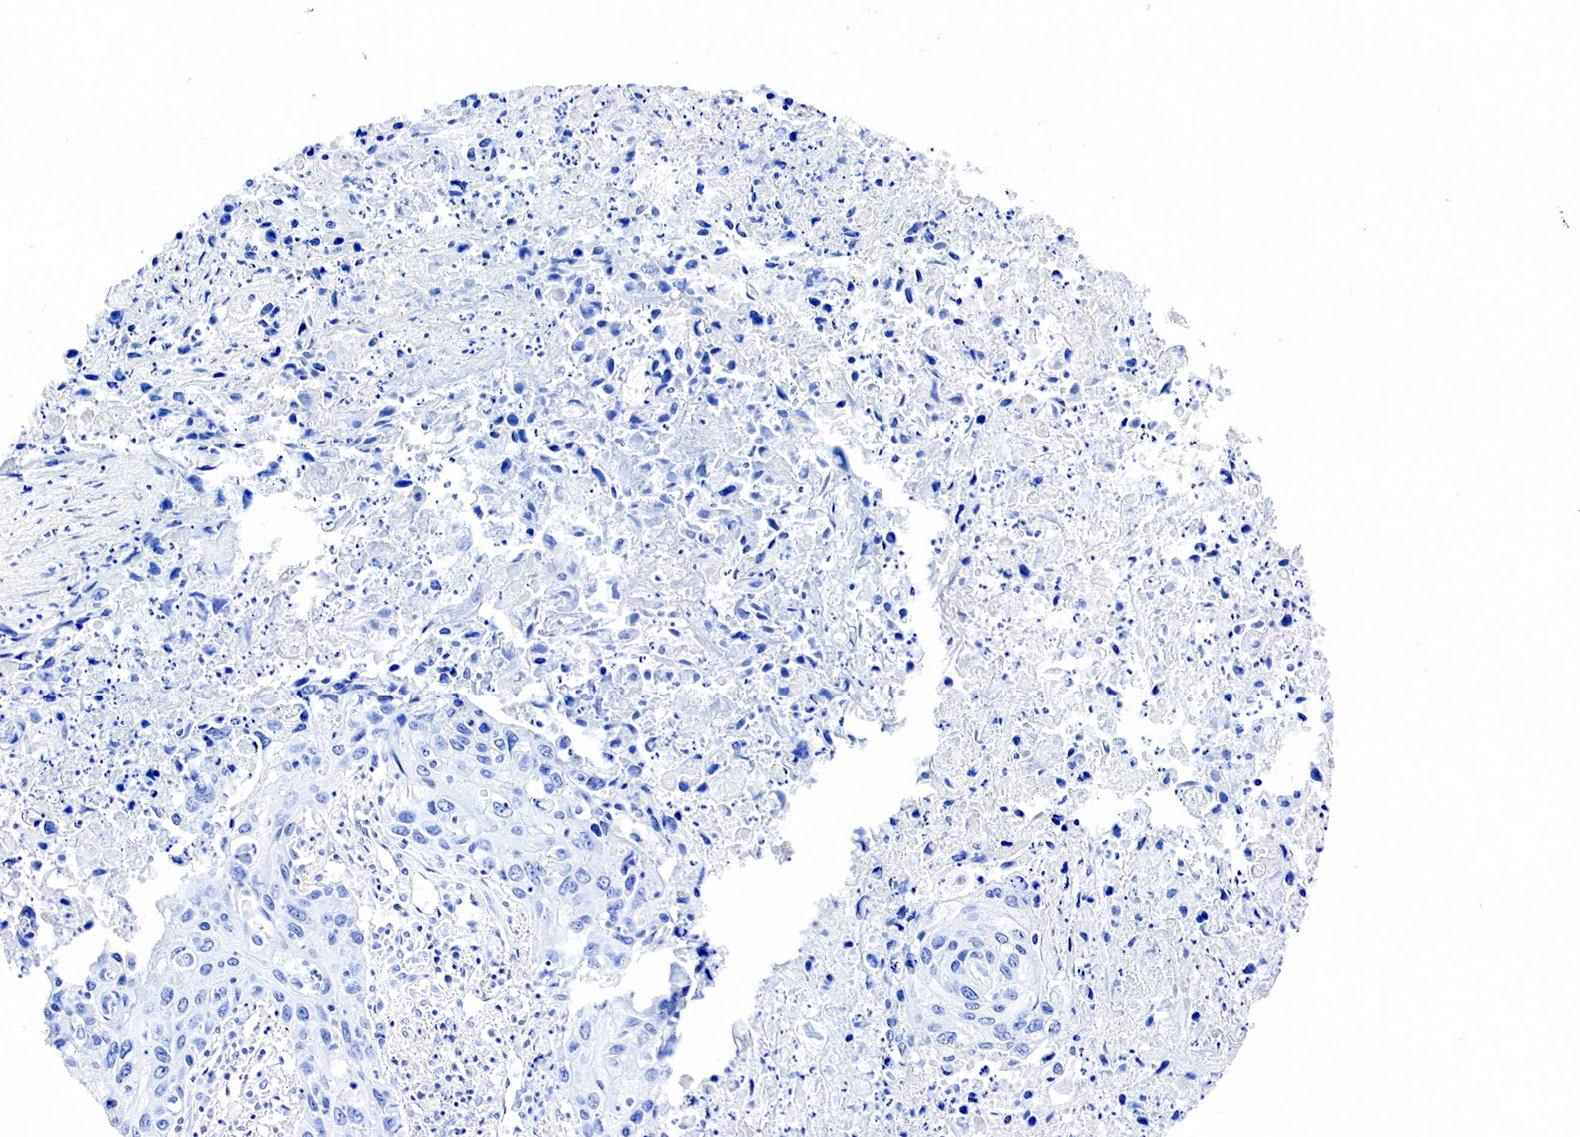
{"staining": {"intensity": "negative", "quantity": "none", "location": "none"}, "tissue": "urothelial cancer", "cell_type": "Tumor cells", "image_type": "cancer", "snomed": [{"axis": "morphology", "description": "Urothelial carcinoma, High grade"}, {"axis": "topography", "description": "Urinary bladder"}], "caption": "Immunohistochemistry (IHC) image of neoplastic tissue: human urothelial carcinoma (high-grade) stained with DAB shows no significant protein staining in tumor cells. (Immunohistochemistry (IHC), brightfield microscopy, high magnification).", "gene": "ACP3", "patient": {"sex": "male", "age": 71}}